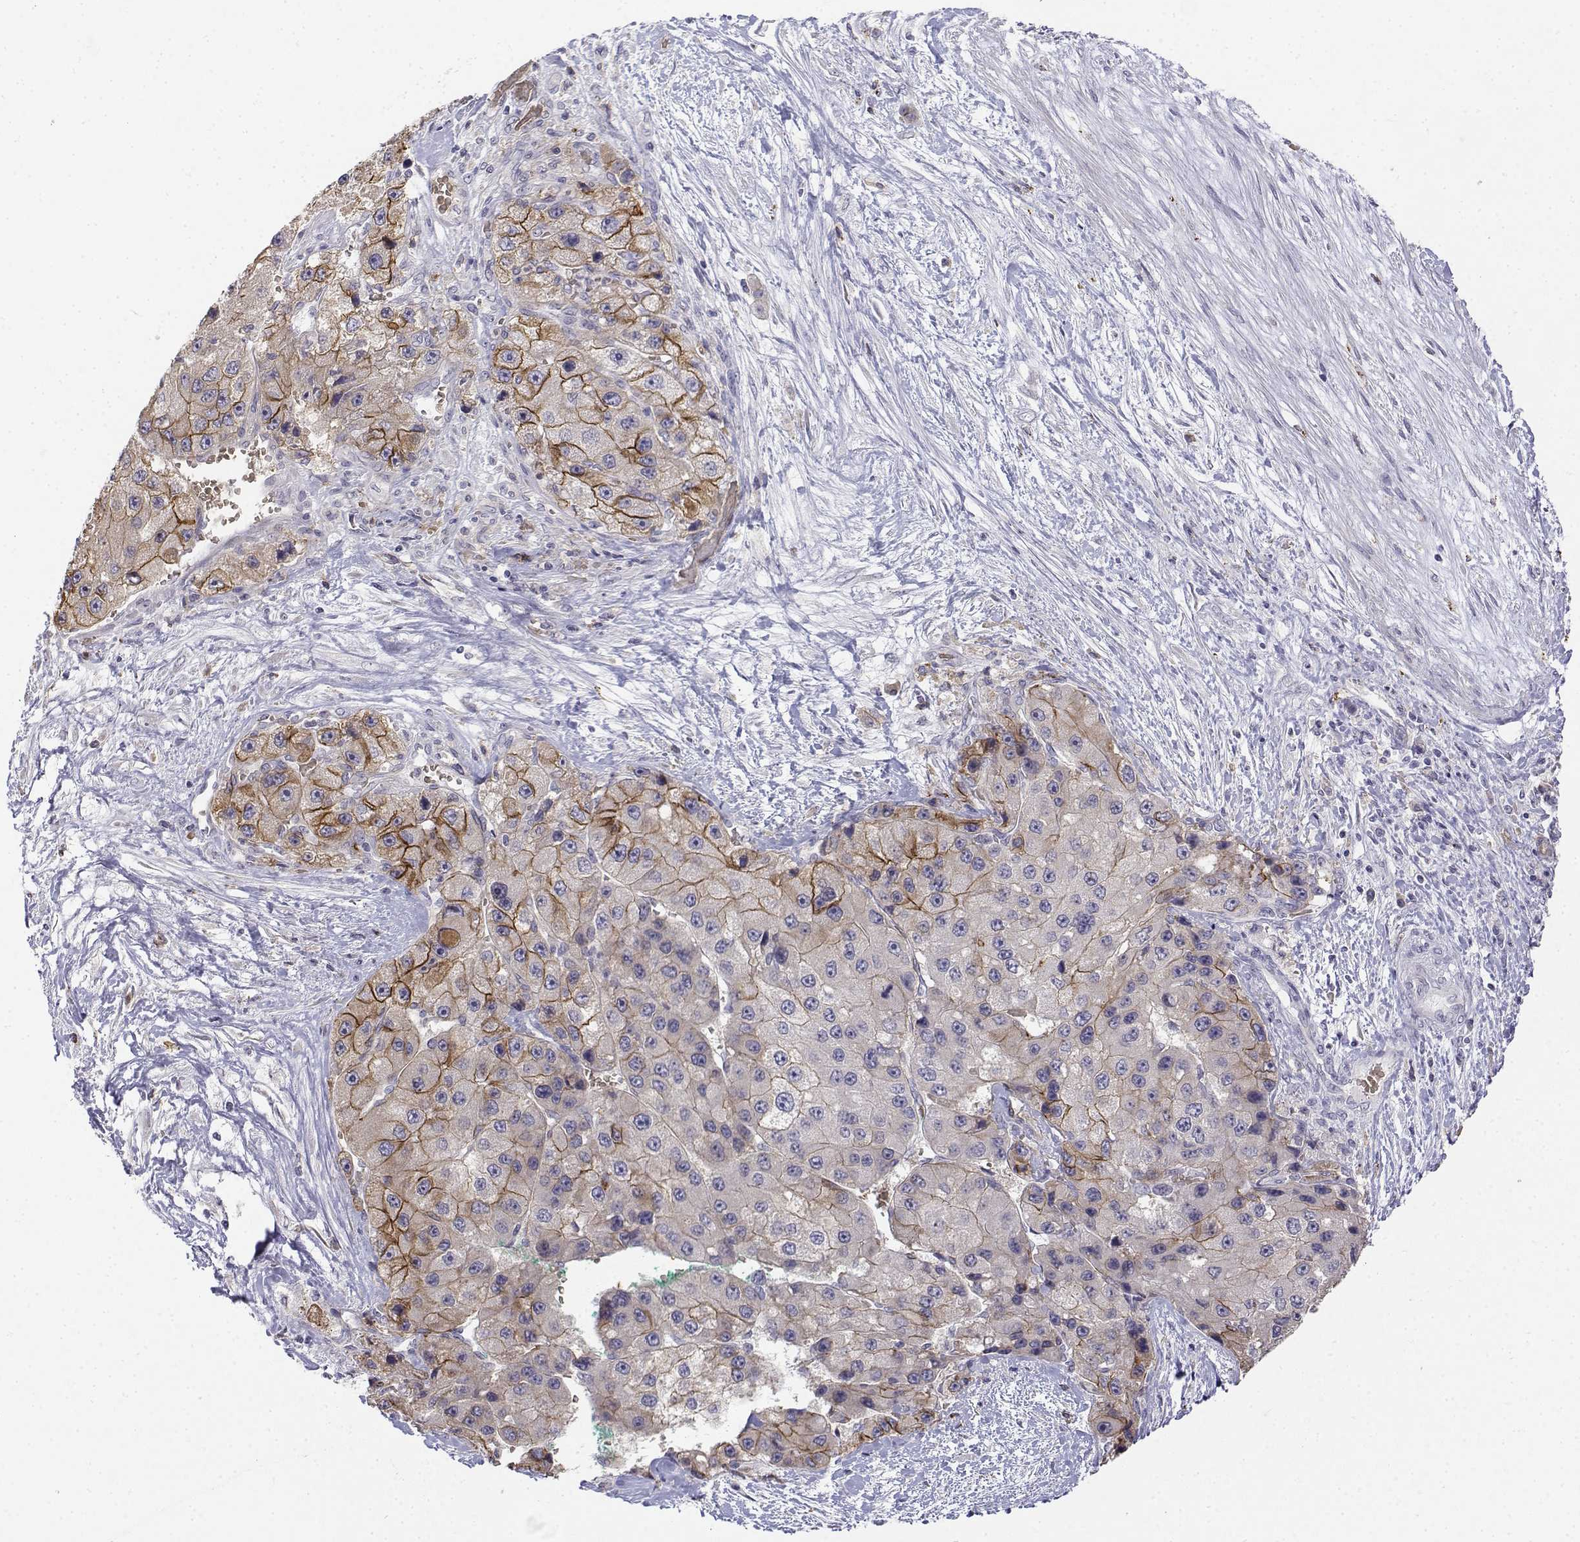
{"staining": {"intensity": "moderate", "quantity": "25%-75%", "location": "cytoplasmic/membranous"}, "tissue": "liver cancer", "cell_type": "Tumor cells", "image_type": "cancer", "snomed": [{"axis": "morphology", "description": "Carcinoma, Hepatocellular, NOS"}, {"axis": "topography", "description": "Liver"}], "caption": "An immunohistochemistry photomicrograph of neoplastic tissue is shown. Protein staining in brown shows moderate cytoplasmic/membranous positivity in hepatocellular carcinoma (liver) within tumor cells.", "gene": "CADM1", "patient": {"sex": "female", "age": 73}}